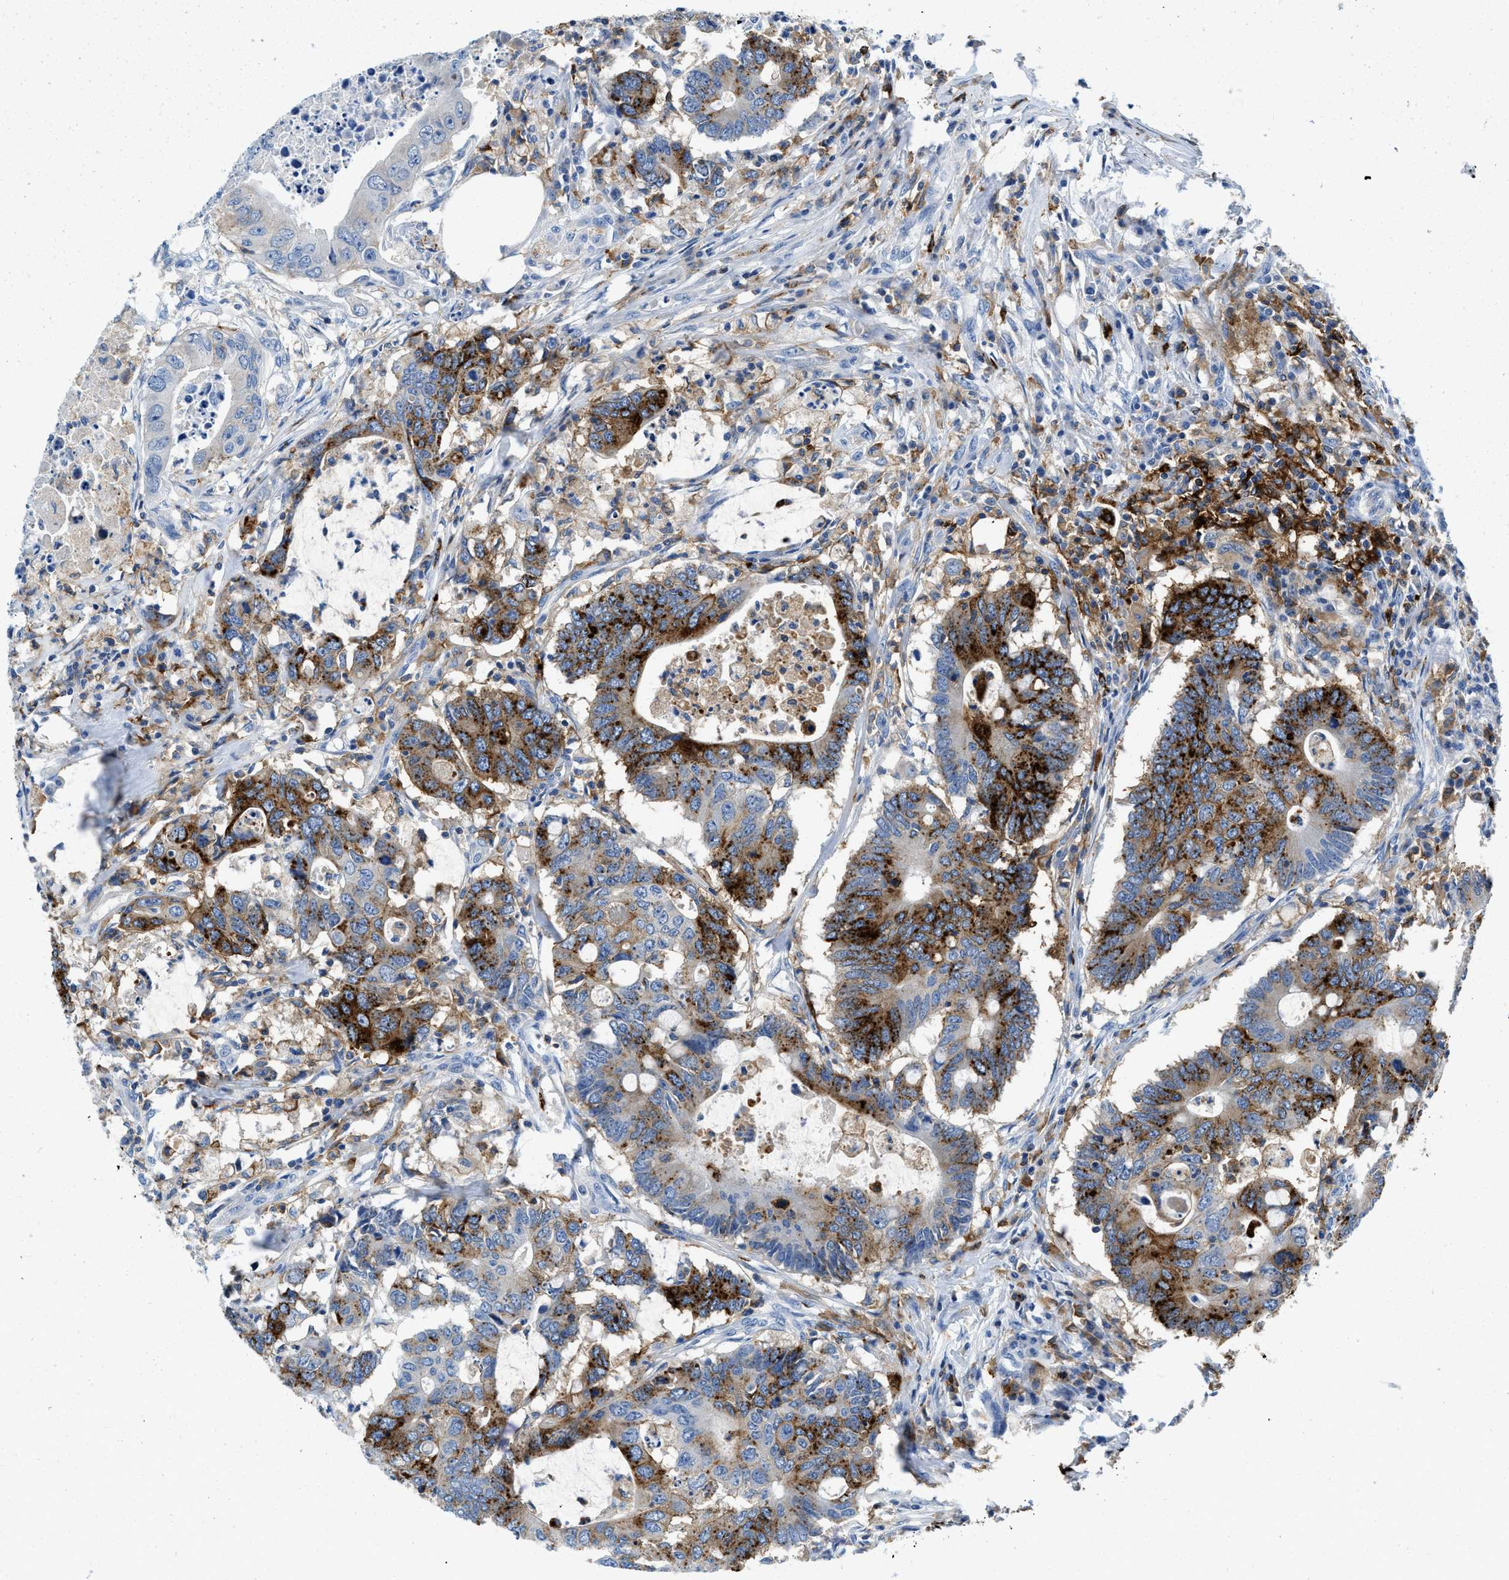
{"staining": {"intensity": "strong", "quantity": "25%-75%", "location": "cytoplasmic/membranous"}, "tissue": "colorectal cancer", "cell_type": "Tumor cells", "image_type": "cancer", "snomed": [{"axis": "morphology", "description": "Adenocarcinoma, NOS"}, {"axis": "topography", "description": "Colon"}], "caption": "IHC (DAB) staining of human adenocarcinoma (colorectal) demonstrates strong cytoplasmic/membranous protein staining in about 25%-75% of tumor cells.", "gene": "CD226", "patient": {"sex": "male", "age": 71}}